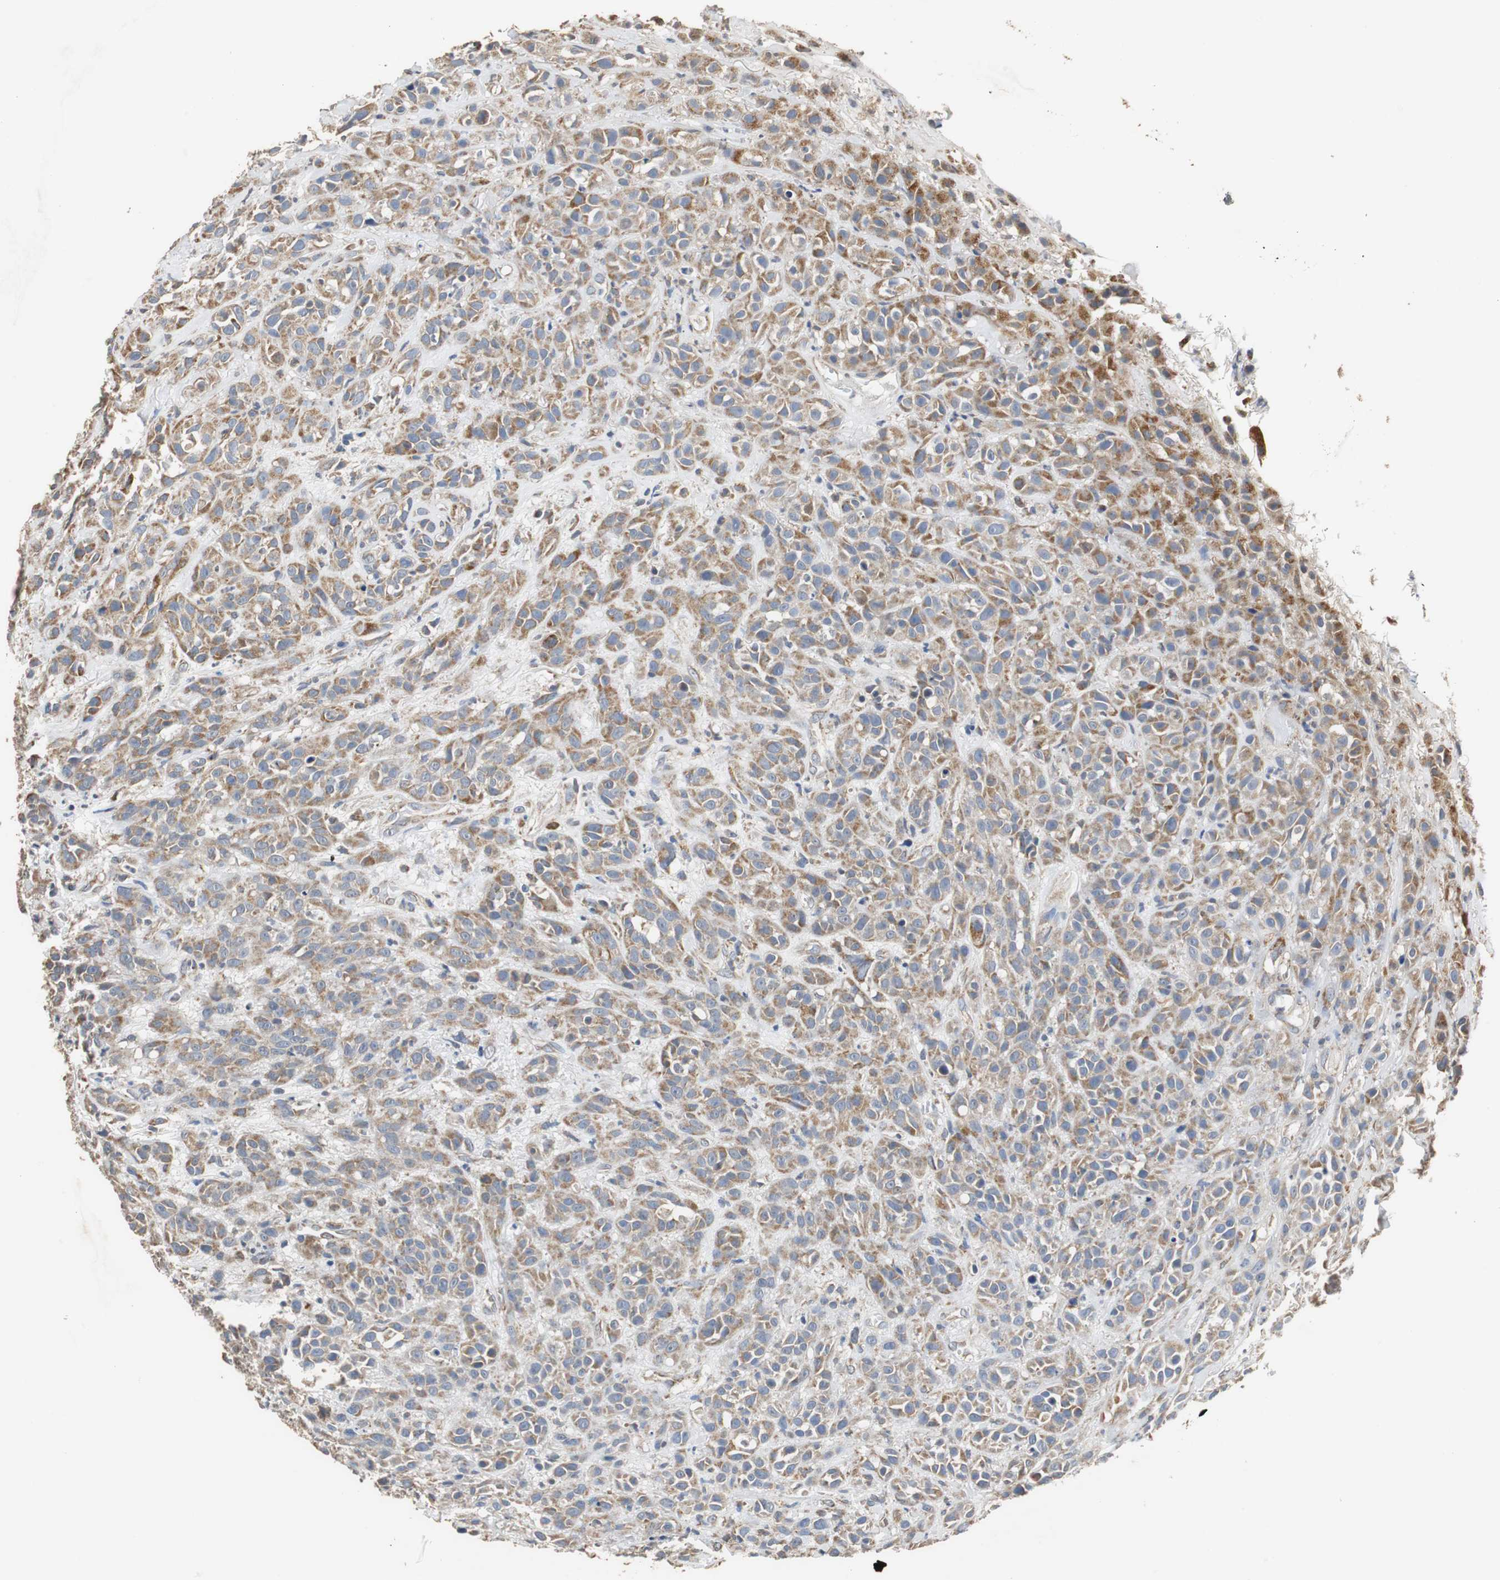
{"staining": {"intensity": "moderate", "quantity": ">75%", "location": "cytoplasmic/membranous"}, "tissue": "head and neck cancer", "cell_type": "Tumor cells", "image_type": "cancer", "snomed": [{"axis": "morphology", "description": "Squamous cell carcinoma, NOS"}, {"axis": "topography", "description": "Head-Neck"}], "caption": "Protein staining of head and neck cancer tissue shows moderate cytoplasmic/membranous expression in approximately >75% of tumor cells.", "gene": "HMGCL", "patient": {"sex": "male", "age": 62}}